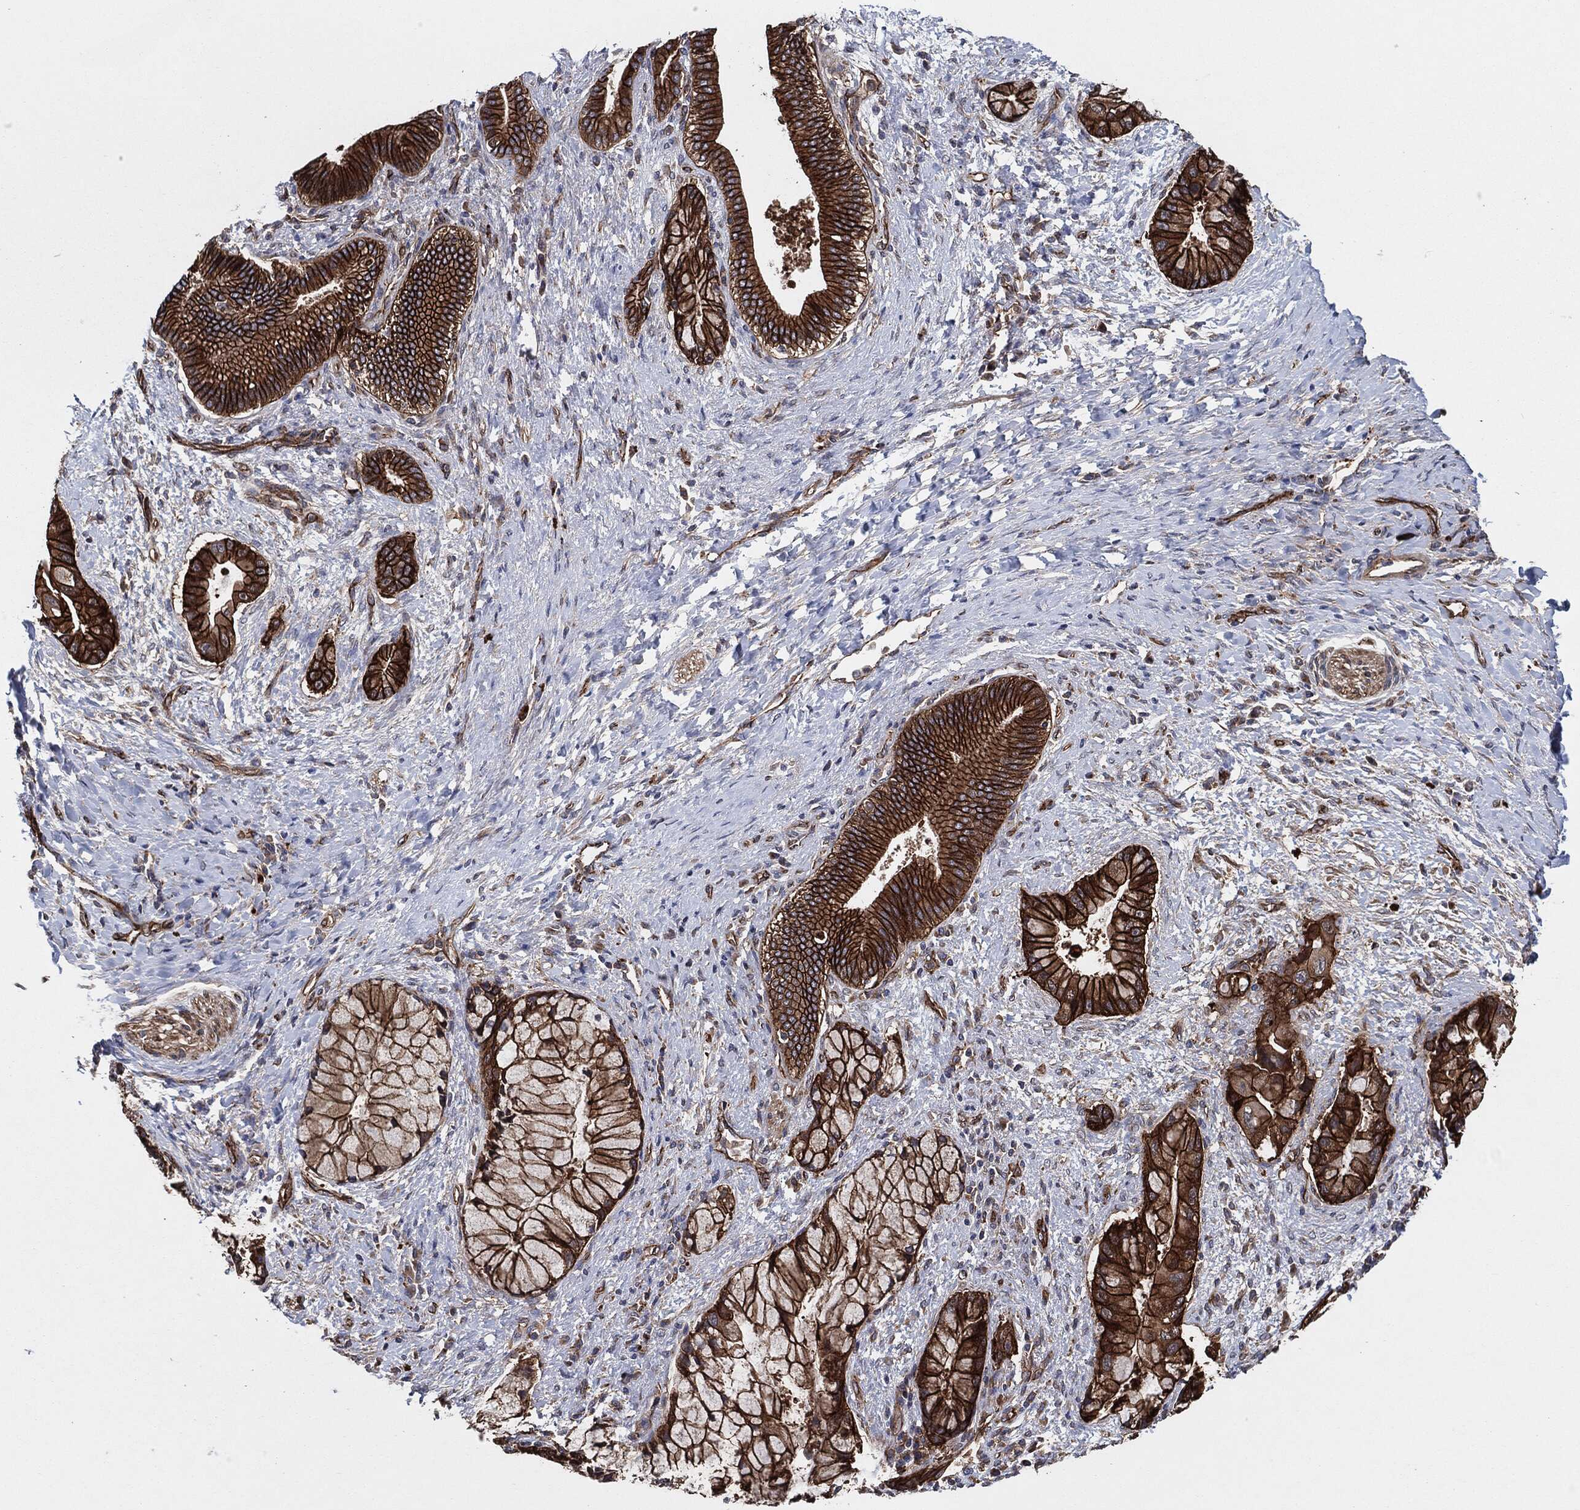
{"staining": {"intensity": "strong", "quantity": ">75%", "location": "cytoplasmic/membranous"}, "tissue": "liver cancer", "cell_type": "Tumor cells", "image_type": "cancer", "snomed": [{"axis": "morphology", "description": "Normal tissue, NOS"}, {"axis": "morphology", "description": "Cholangiocarcinoma"}, {"axis": "topography", "description": "Liver"}, {"axis": "topography", "description": "Peripheral nerve tissue"}], "caption": "Protein staining displays strong cytoplasmic/membranous positivity in about >75% of tumor cells in cholangiocarcinoma (liver). (IHC, brightfield microscopy, high magnification).", "gene": "CTNNA1", "patient": {"sex": "male", "age": 50}}